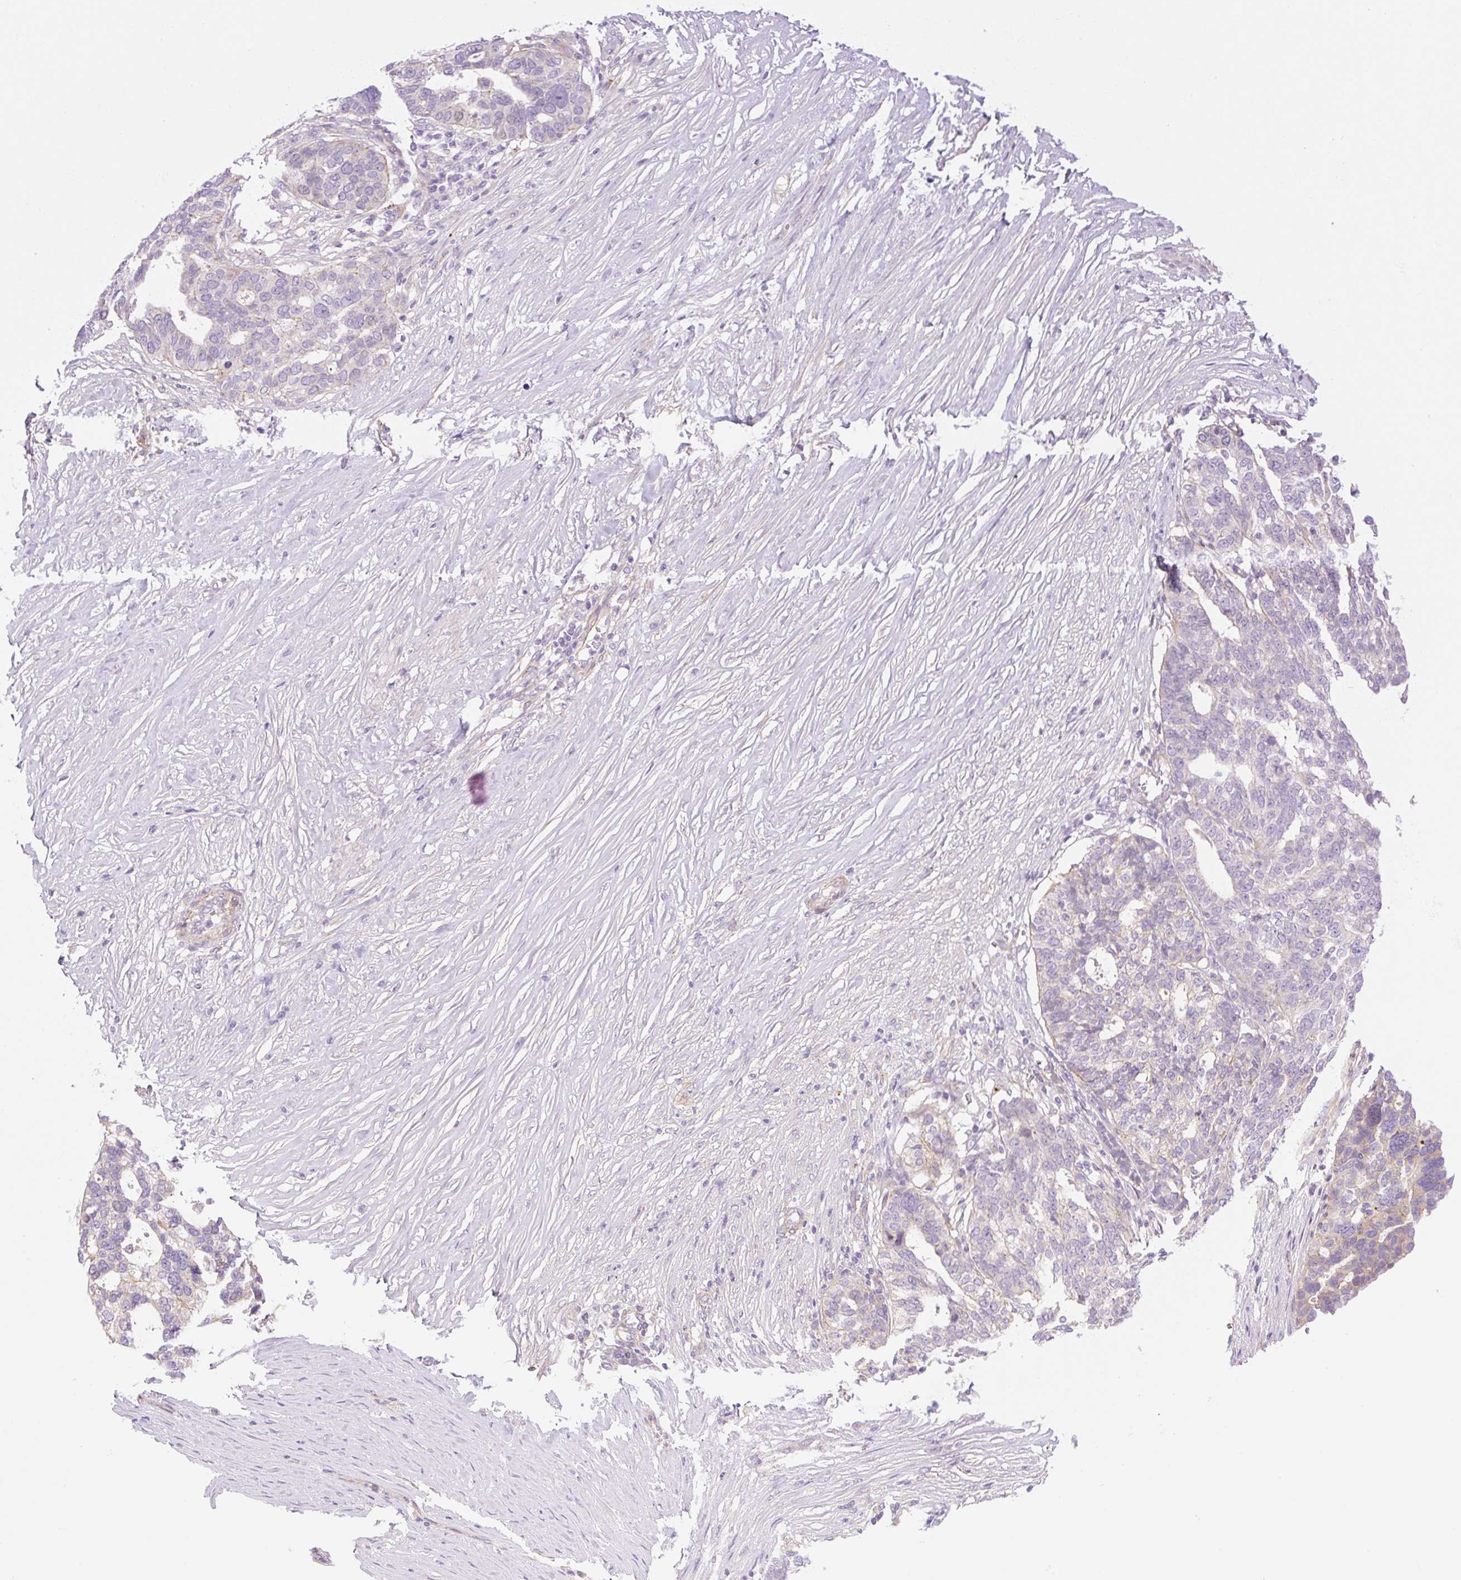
{"staining": {"intensity": "negative", "quantity": "none", "location": "none"}, "tissue": "ovarian cancer", "cell_type": "Tumor cells", "image_type": "cancer", "snomed": [{"axis": "morphology", "description": "Cystadenocarcinoma, serous, NOS"}, {"axis": "topography", "description": "Ovary"}], "caption": "A histopathology image of human ovarian cancer is negative for staining in tumor cells.", "gene": "NLRP5", "patient": {"sex": "female", "age": 59}}